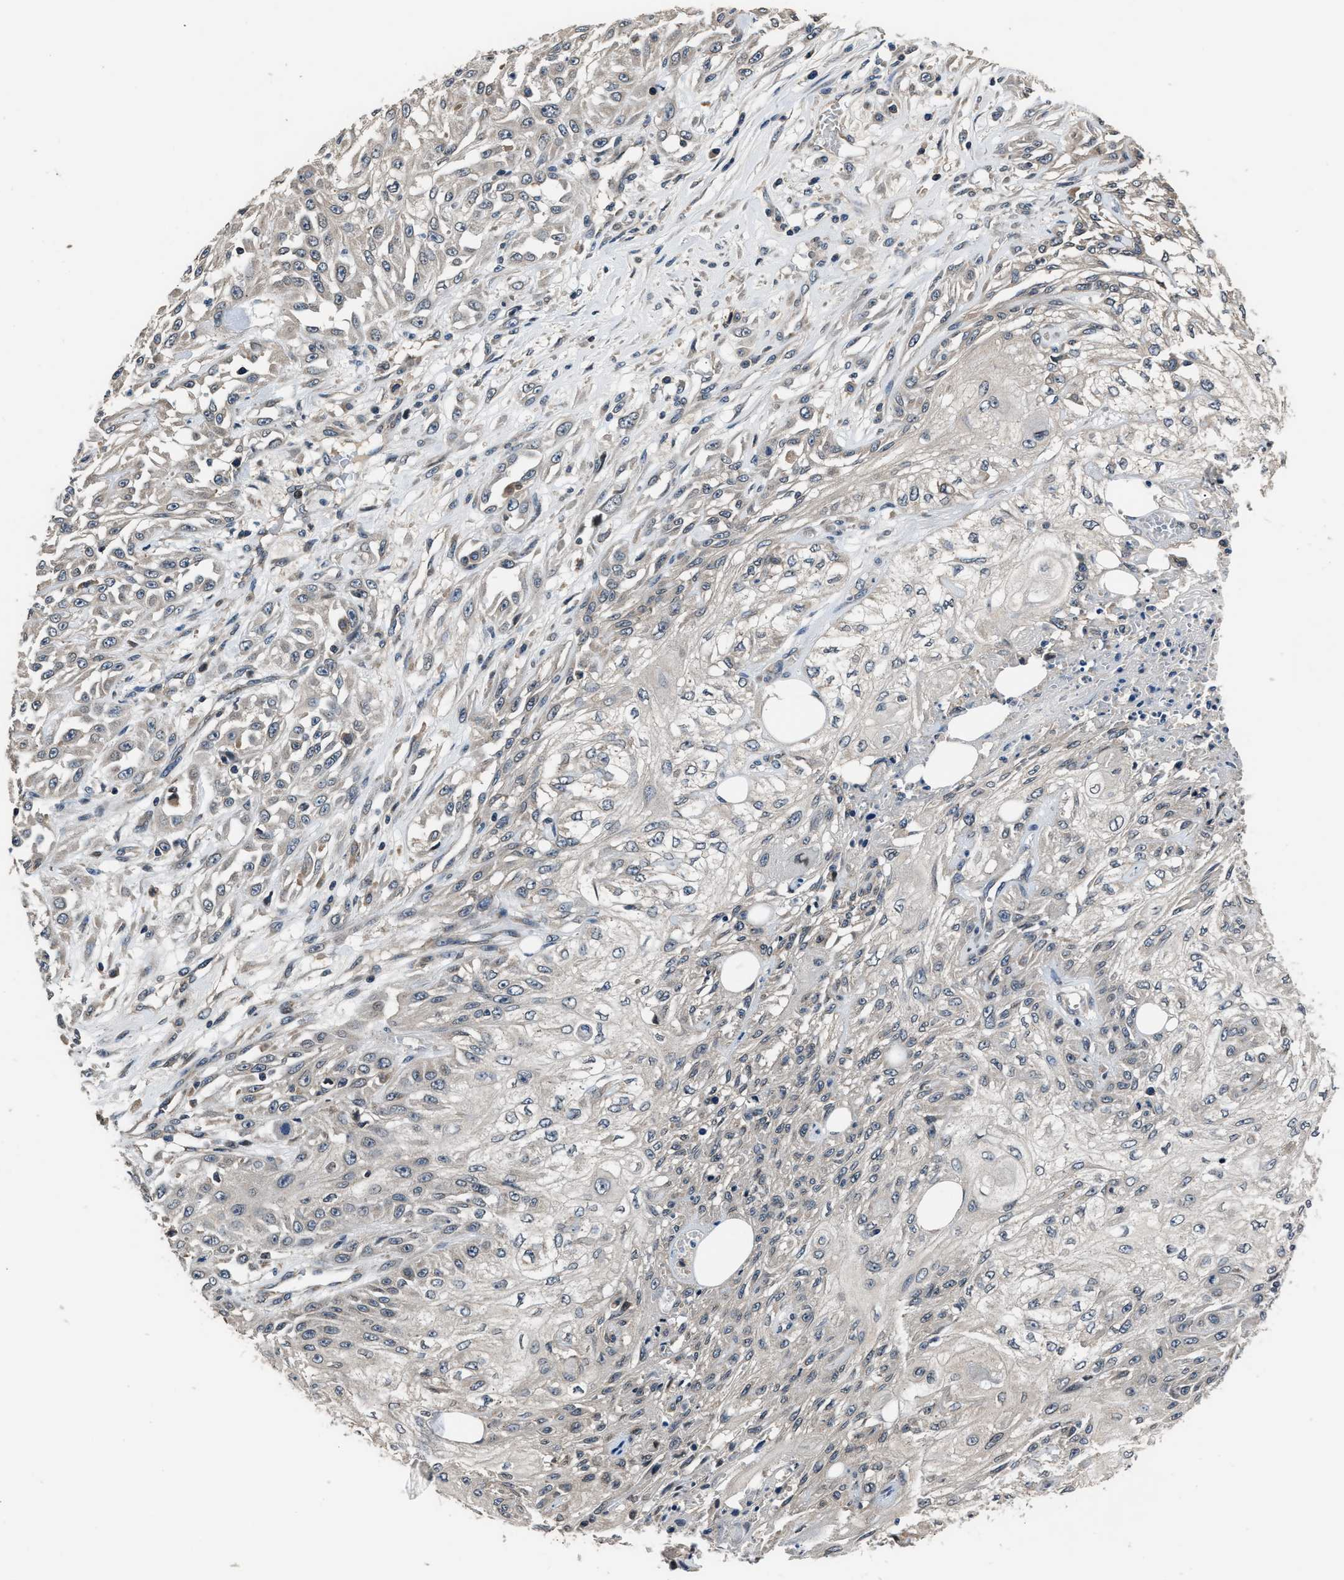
{"staining": {"intensity": "negative", "quantity": "none", "location": "none"}, "tissue": "skin cancer", "cell_type": "Tumor cells", "image_type": "cancer", "snomed": [{"axis": "morphology", "description": "Squamous cell carcinoma, NOS"}, {"axis": "morphology", "description": "Squamous cell carcinoma, metastatic, NOS"}, {"axis": "topography", "description": "Skin"}, {"axis": "topography", "description": "Lymph node"}], "caption": "Protein analysis of skin cancer reveals no significant positivity in tumor cells.", "gene": "TNRC18", "patient": {"sex": "male", "age": 75}}